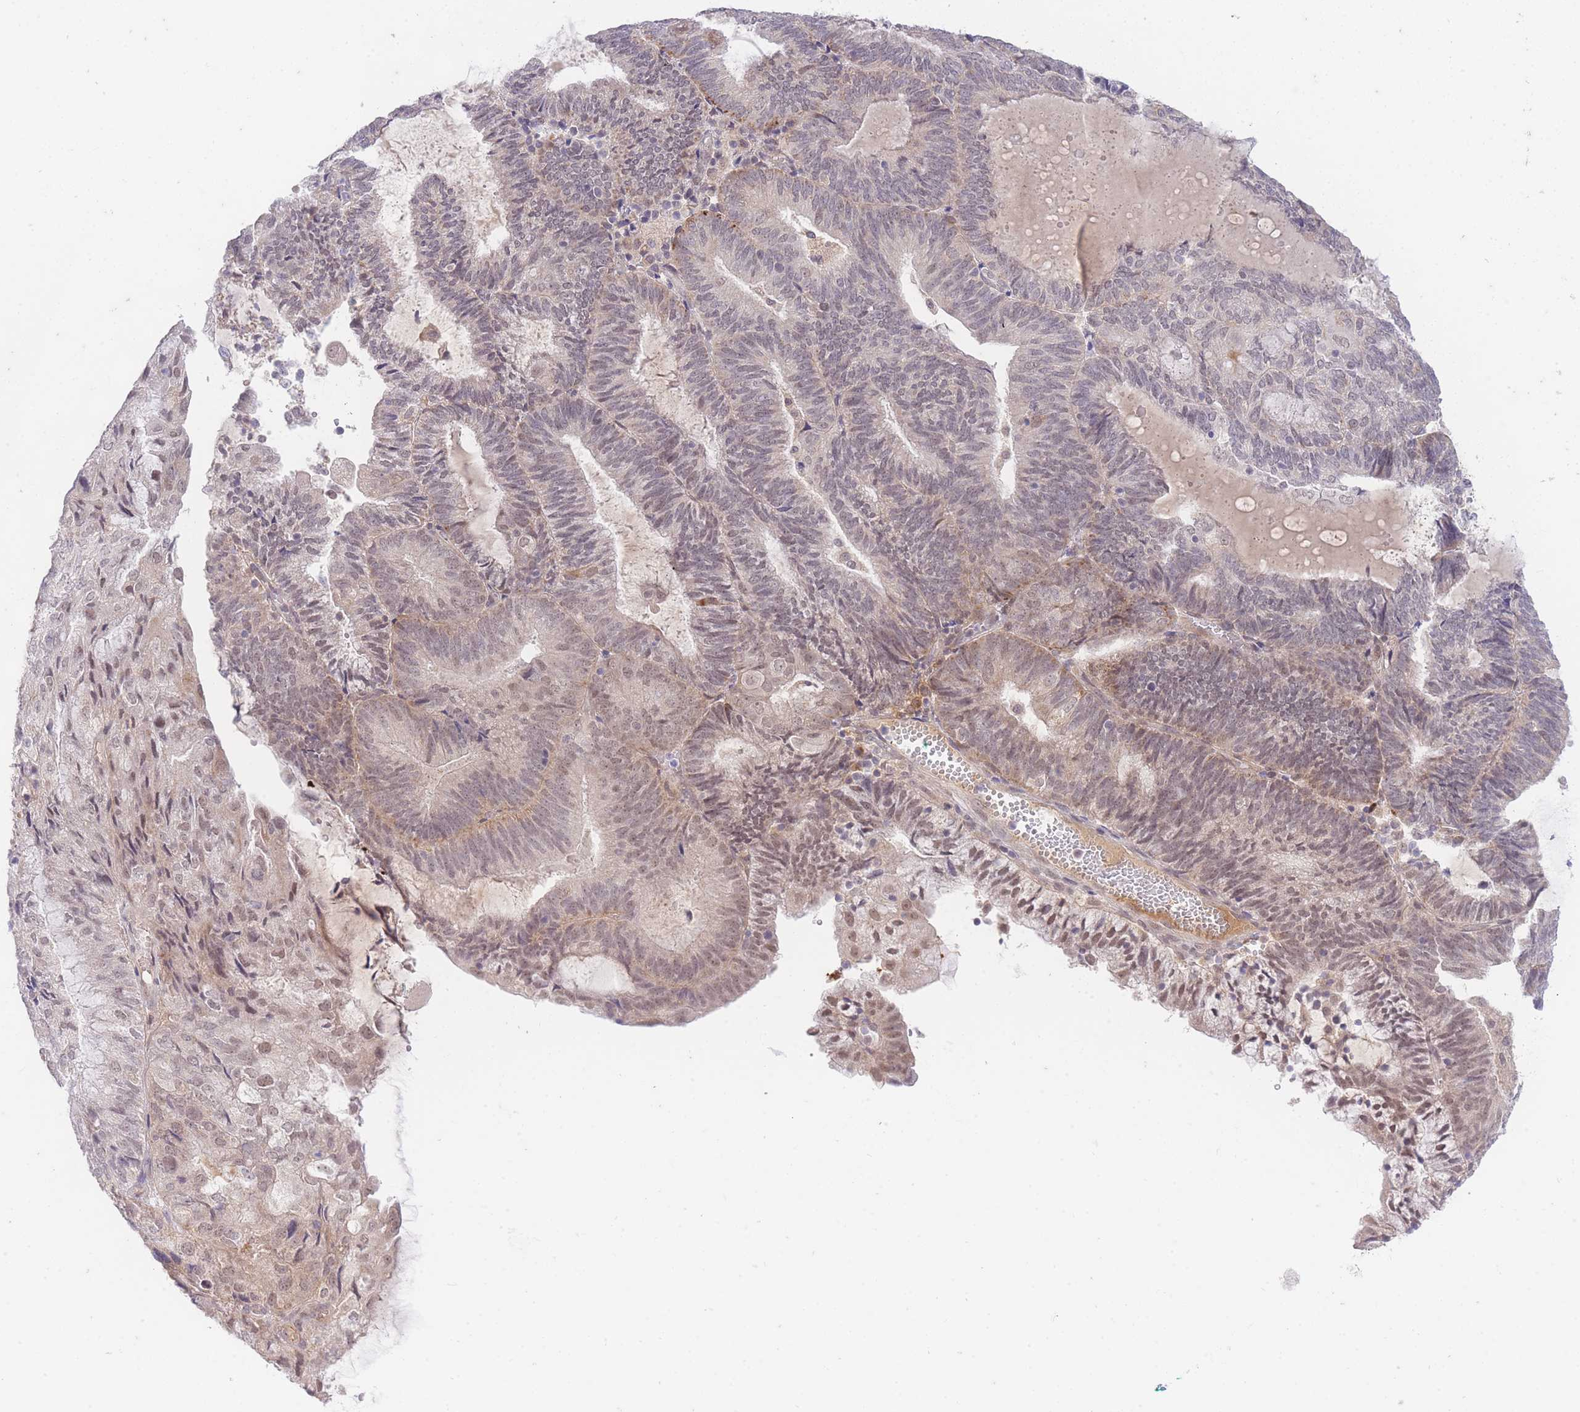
{"staining": {"intensity": "weak", "quantity": "25%-75%", "location": "nuclear"}, "tissue": "endometrial cancer", "cell_type": "Tumor cells", "image_type": "cancer", "snomed": [{"axis": "morphology", "description": "Adenocarcinoma, NOS"}, {"axis": "topography", "description": "Endometrium"}], "caption": "Protein positivity by IHC demonstrates weak nuclear expression in about 25%-75% of tumor cells in endometrial cancer.", "gene": "SLC25A33", "patient": {"sex": "female", "age": 81}}